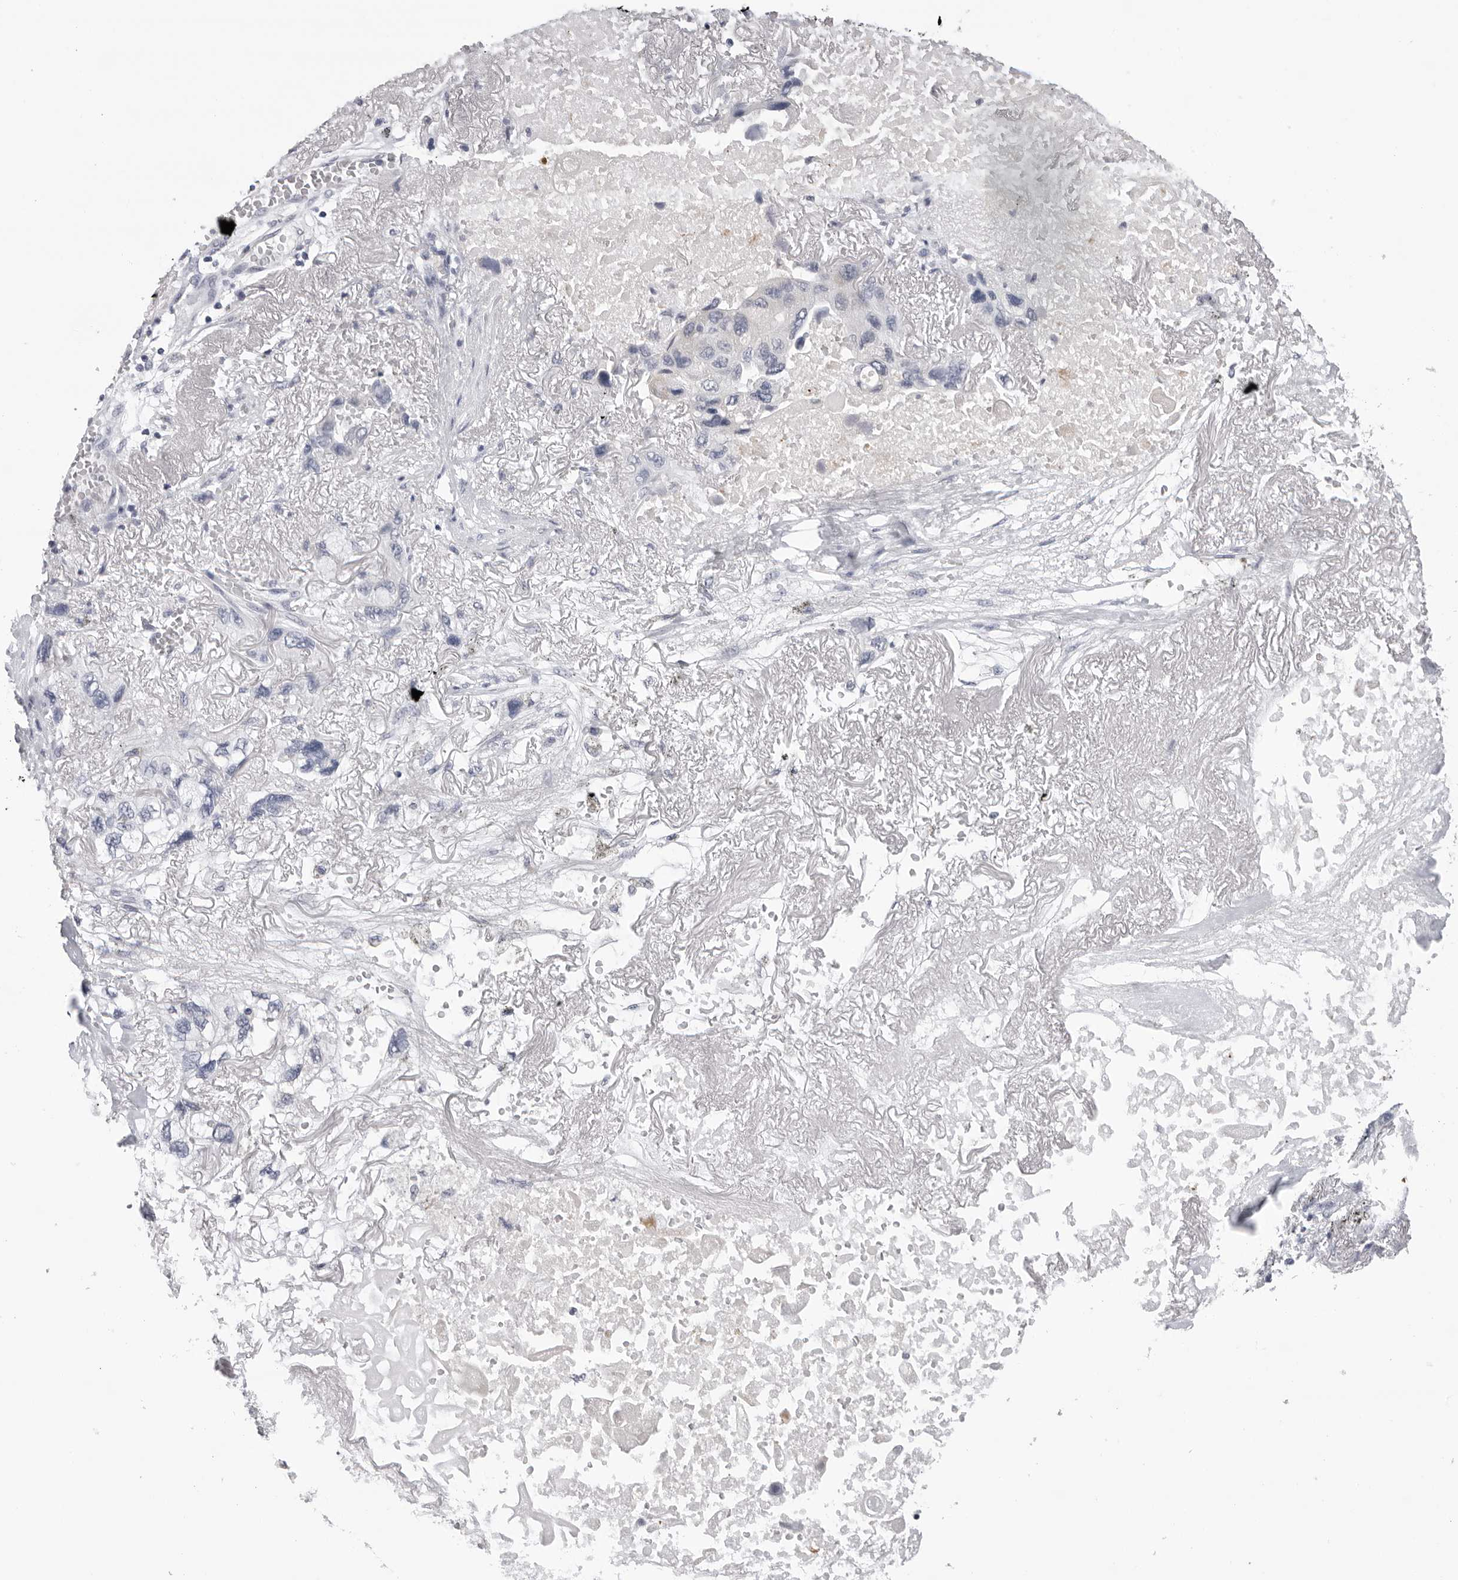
{"staining": {"intensity": "negative", "quantity": "none", "location": "none"}, "tissue": "lung cancer", "cell_type": "Tumor cells", "image_type": "cancer", "snomed": [{"axis": "morphology", "description": "Squamous cell carcinoma, NOS"}, {"axis": "topography", "description": "Lung"}], "caption": "Tumor cells are negative for brown protein staining in lung cancer. (DAB immunohistochemistry (IHC) visualized using brightfield microscopy, high magnification).", "gene": "ZNF502", "patient": {"sex": "female", "age": 73}}